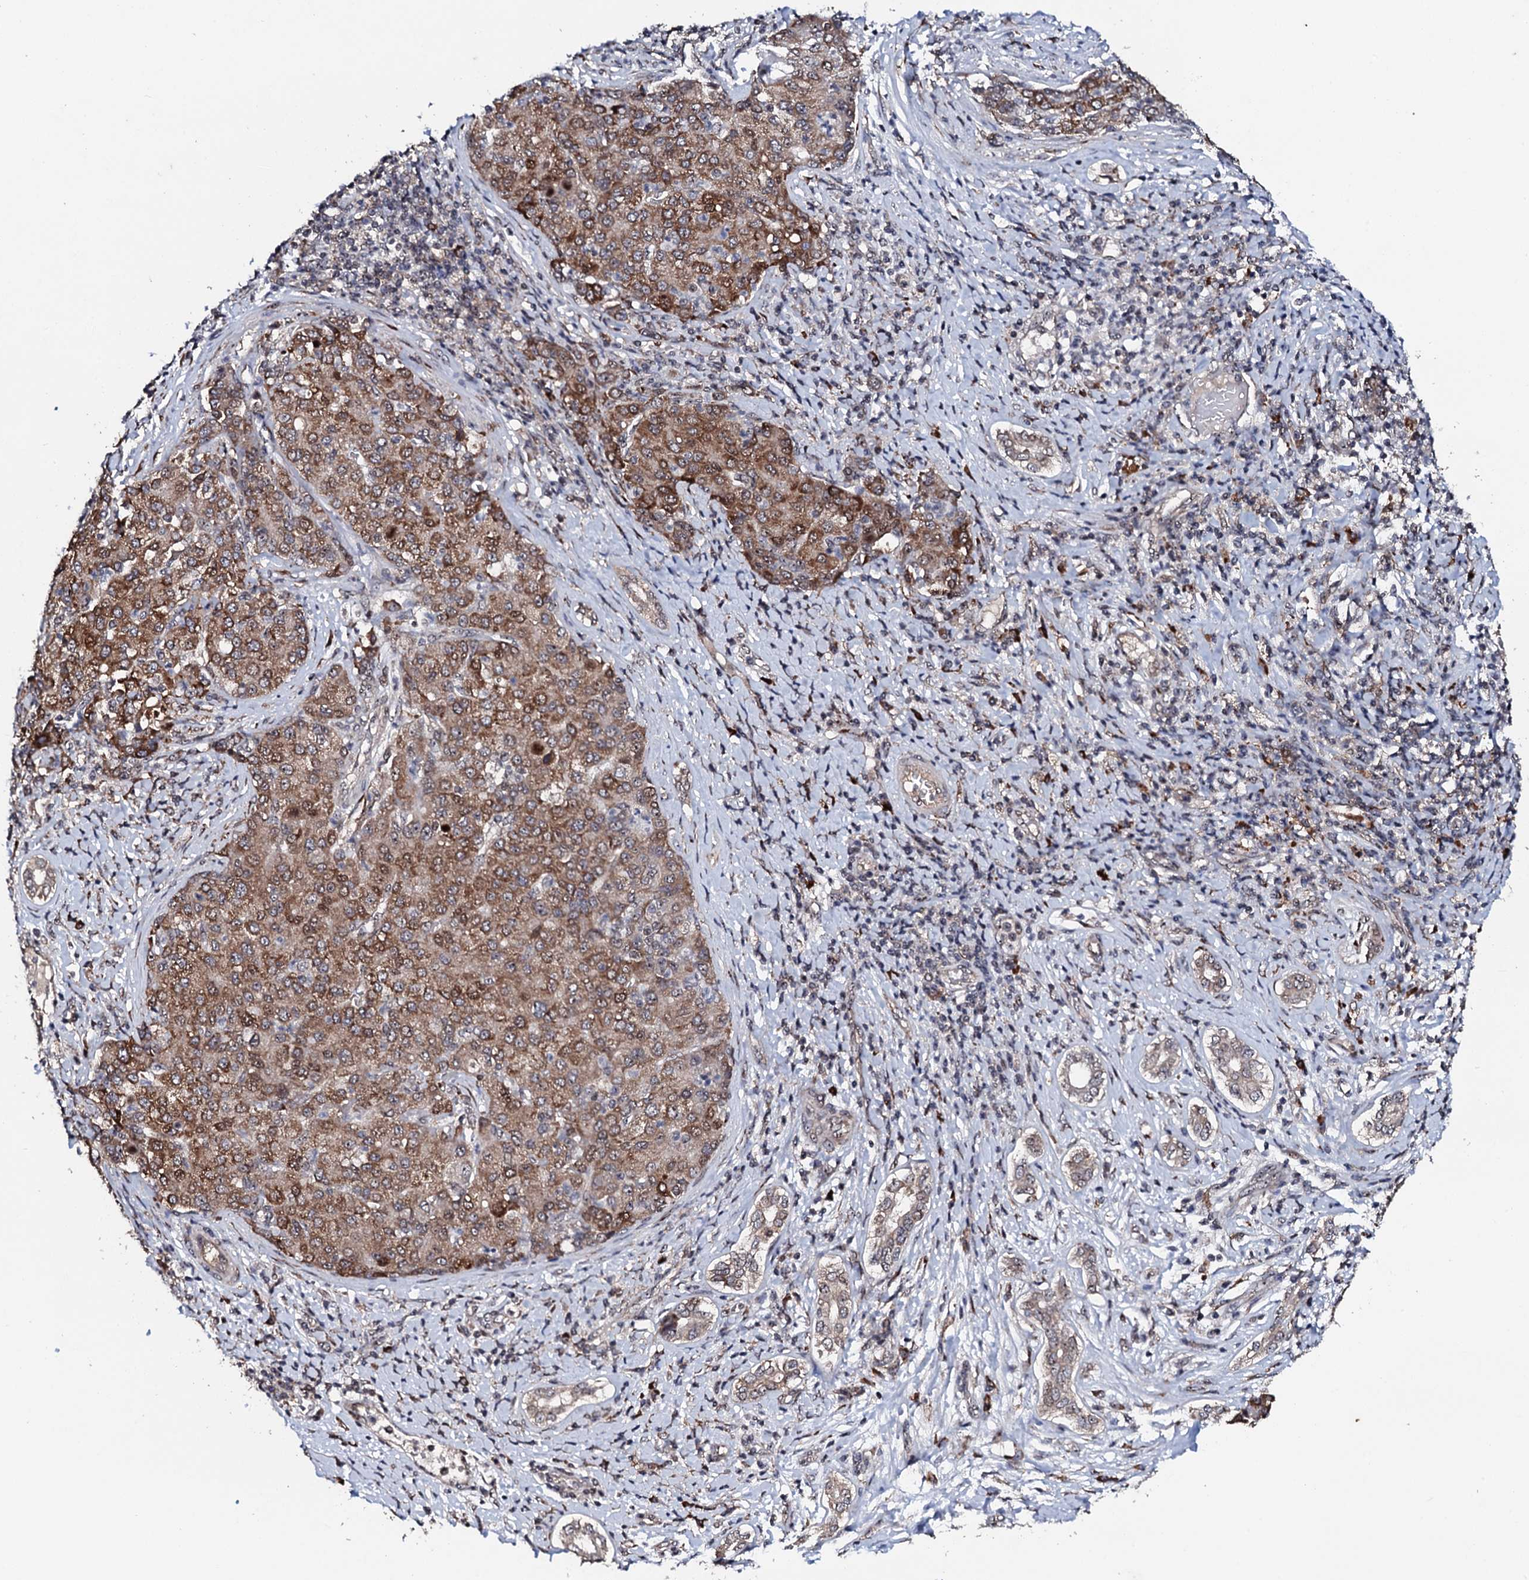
{"staining": {"intensity": "strong", "quantity": "25%-75%", "location": "cytoplasmic/membranous,nuclear"}, "tissue": "liver cancer", "cell_type": "Tumor cells", "image_type": "cancer", "snomed": [{"axis": "morphology", "description": "Carcinoma, Hepatocellular, NOS"}, {"axis": "topography", "description": "Liver"}], "caption": "This micrograph displays immunohistochemistry (IHC) staining of human hepatocellular carcinoma (liver), with high strong cytoplasmic/membranous and nuclear positivity in approximately 25%-75% of tumor cells.", "gene": "FAM111A", "patient": {"sex": "male", "age": 65}}